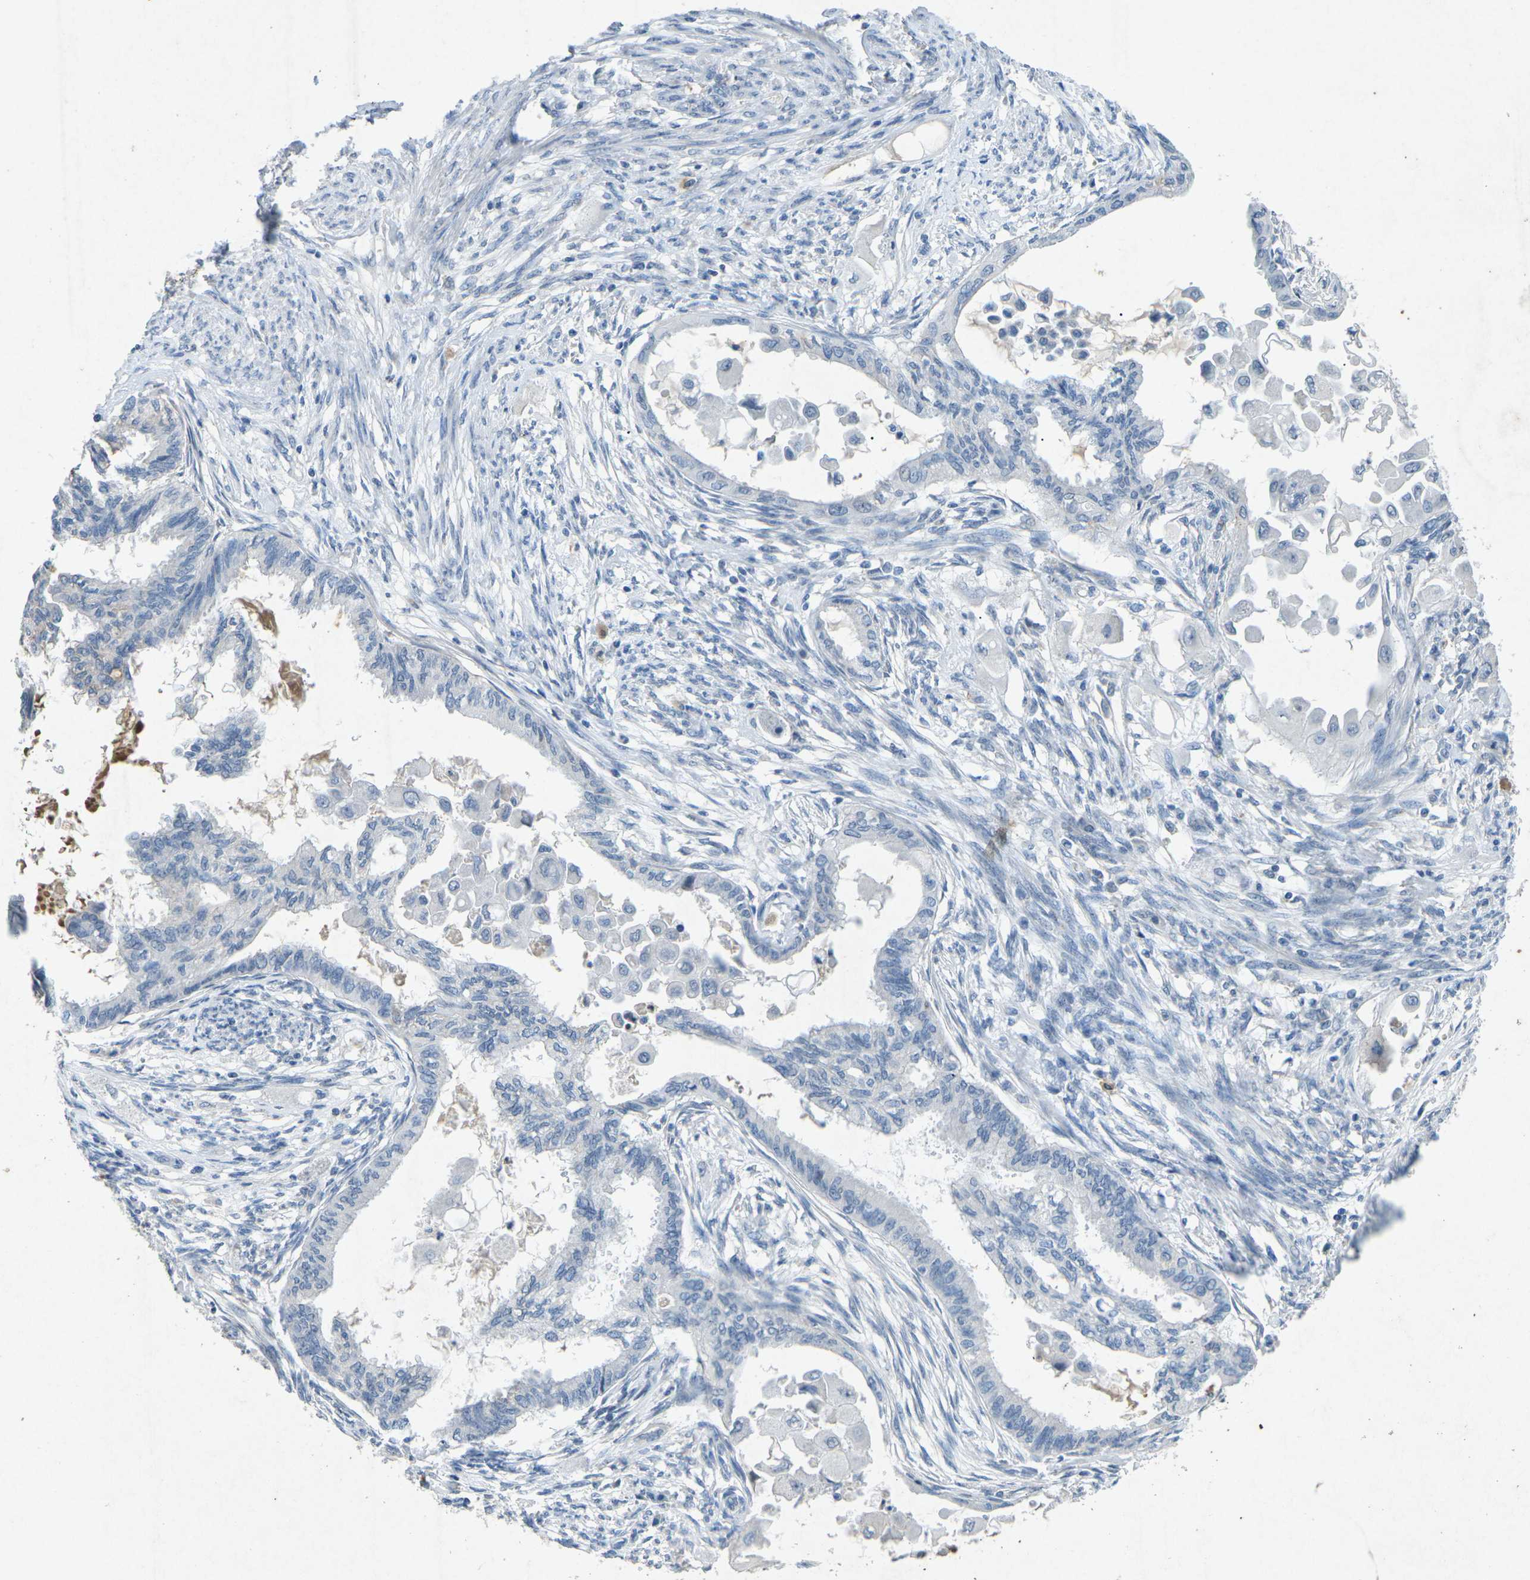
{"staining": {"intensity": "negative", "quantity": "none", "location": "none"}, "tissue": "cervical cancer", "cell_type": "Tumor cells", "image_type": "cancer", "snomed": [{"axis": "morphology", "description": "Normal tissue, NOS"}, {"axis": "morphology", "description": "Adenocarcinoma, NOS"}, {"axis": "topography", "description": "Cervix"}, {"axis": "topography", "description": "Endometrium"}], "caption": "Tumor cells are negative for protein expression in human cervical cancer (adenocarcinoma).", "gene": "A1BG", "patient": {"sex": "female", "age": 86}}